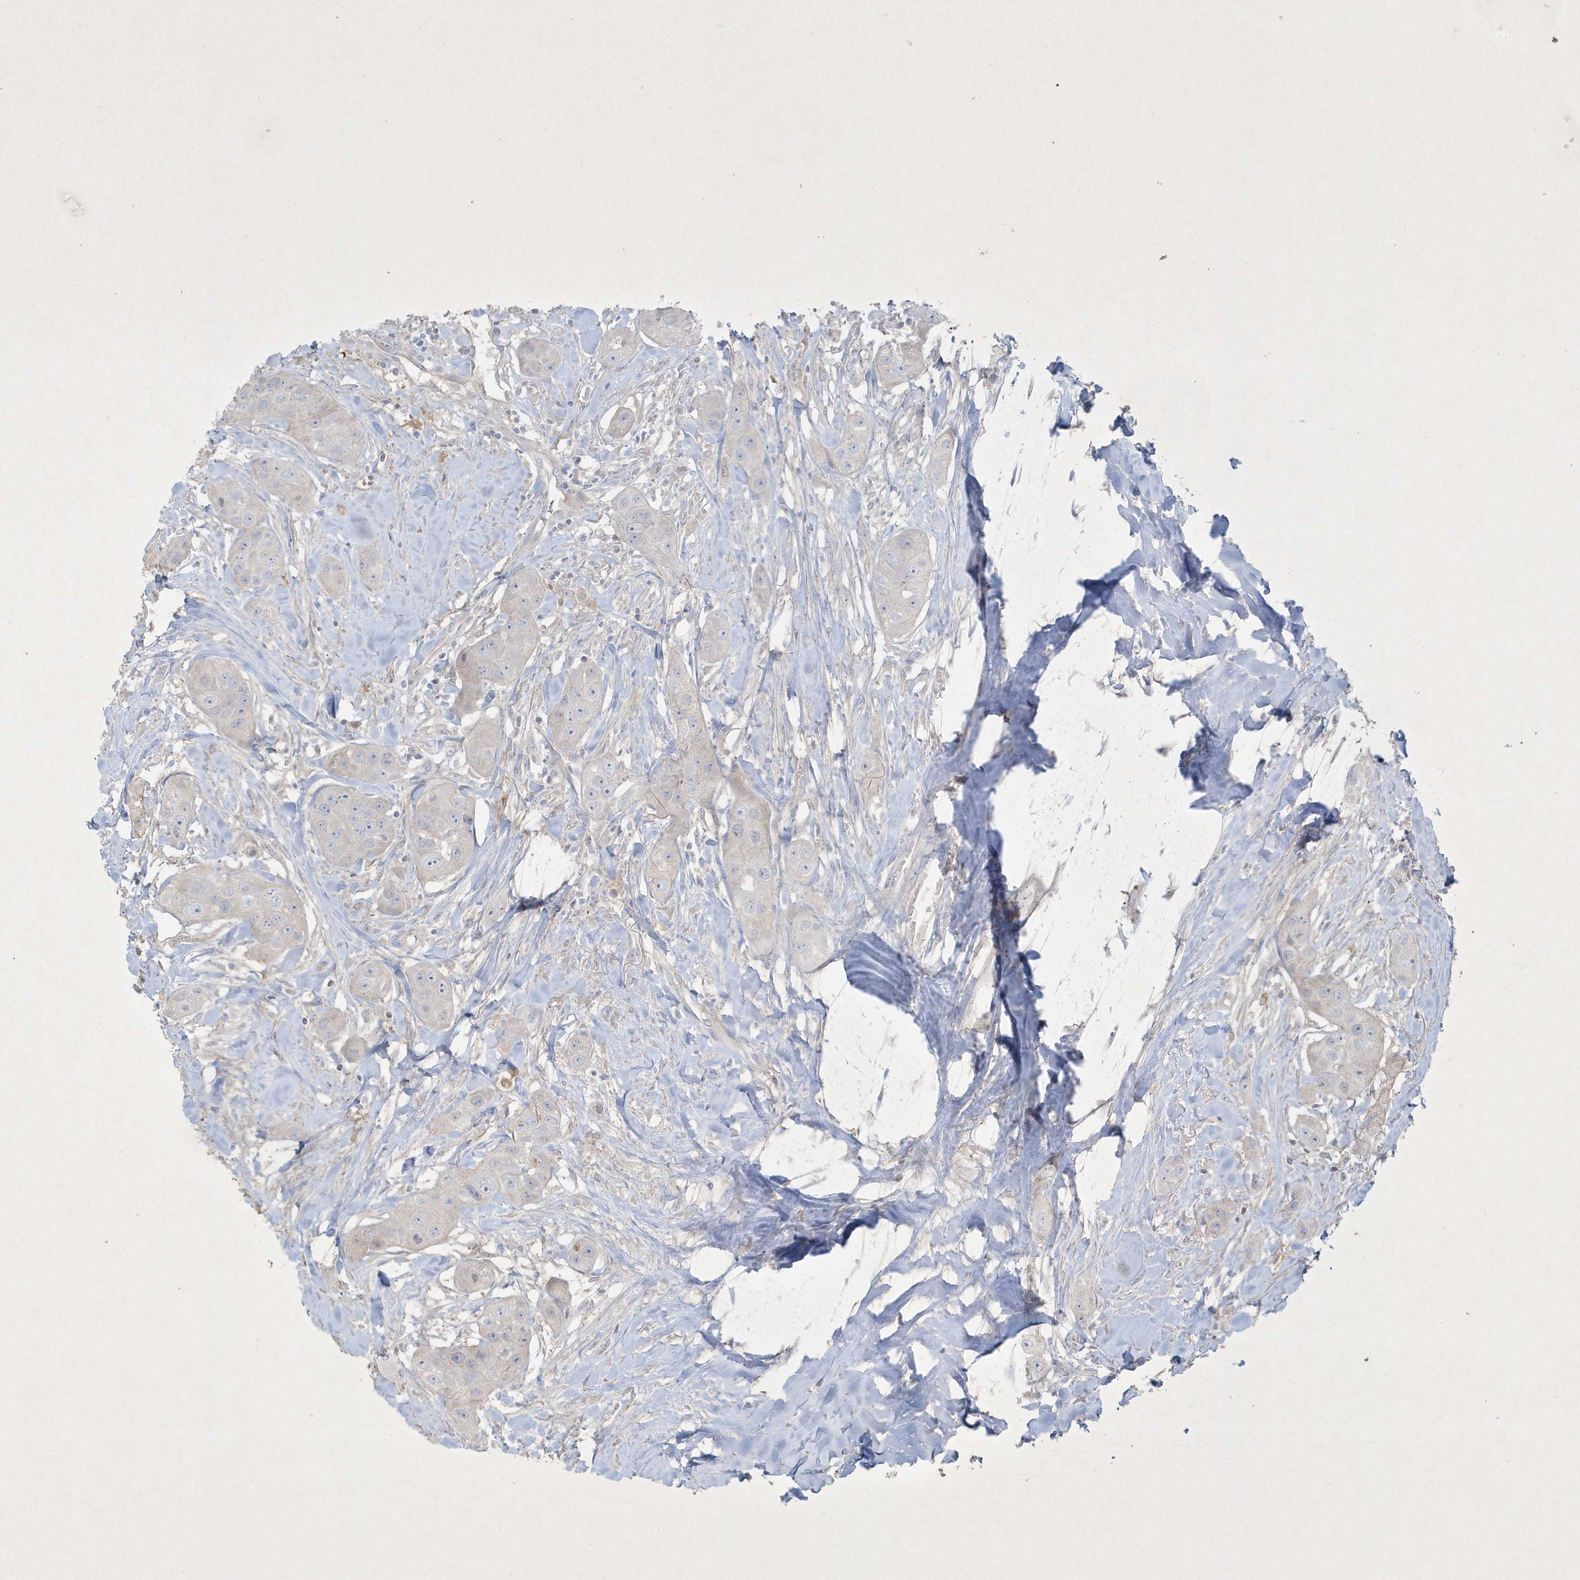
{"staining": {"intensity": "negative", "quantity": "none", "location": "none"}, "tissue": "head and neck cancer", "cell_type": "Tumor cells", "image_type": "cancer", "snomed": [{"axis": "morphology", "description": "Normal tissue, NOS"}, {"axis": "morphology", "description": "Squamous cell carcinoma, NOS"}, {"axis": "topography", "description": "Skeletal muscle"}, {"axis": "topography", "description": "Head-Neck"}], "caption": "DAB immunohistochemical staining of human squamous cell carcinoma (head and neck) exhibits no significant expression in tumor cells. (Stains: DAB IHC with hematoxylin counter stain, Microscopy: brightfield microscopy at high magnification).", "gene": "CCDC24", "patient": {"sex": "male", "age": 51}}